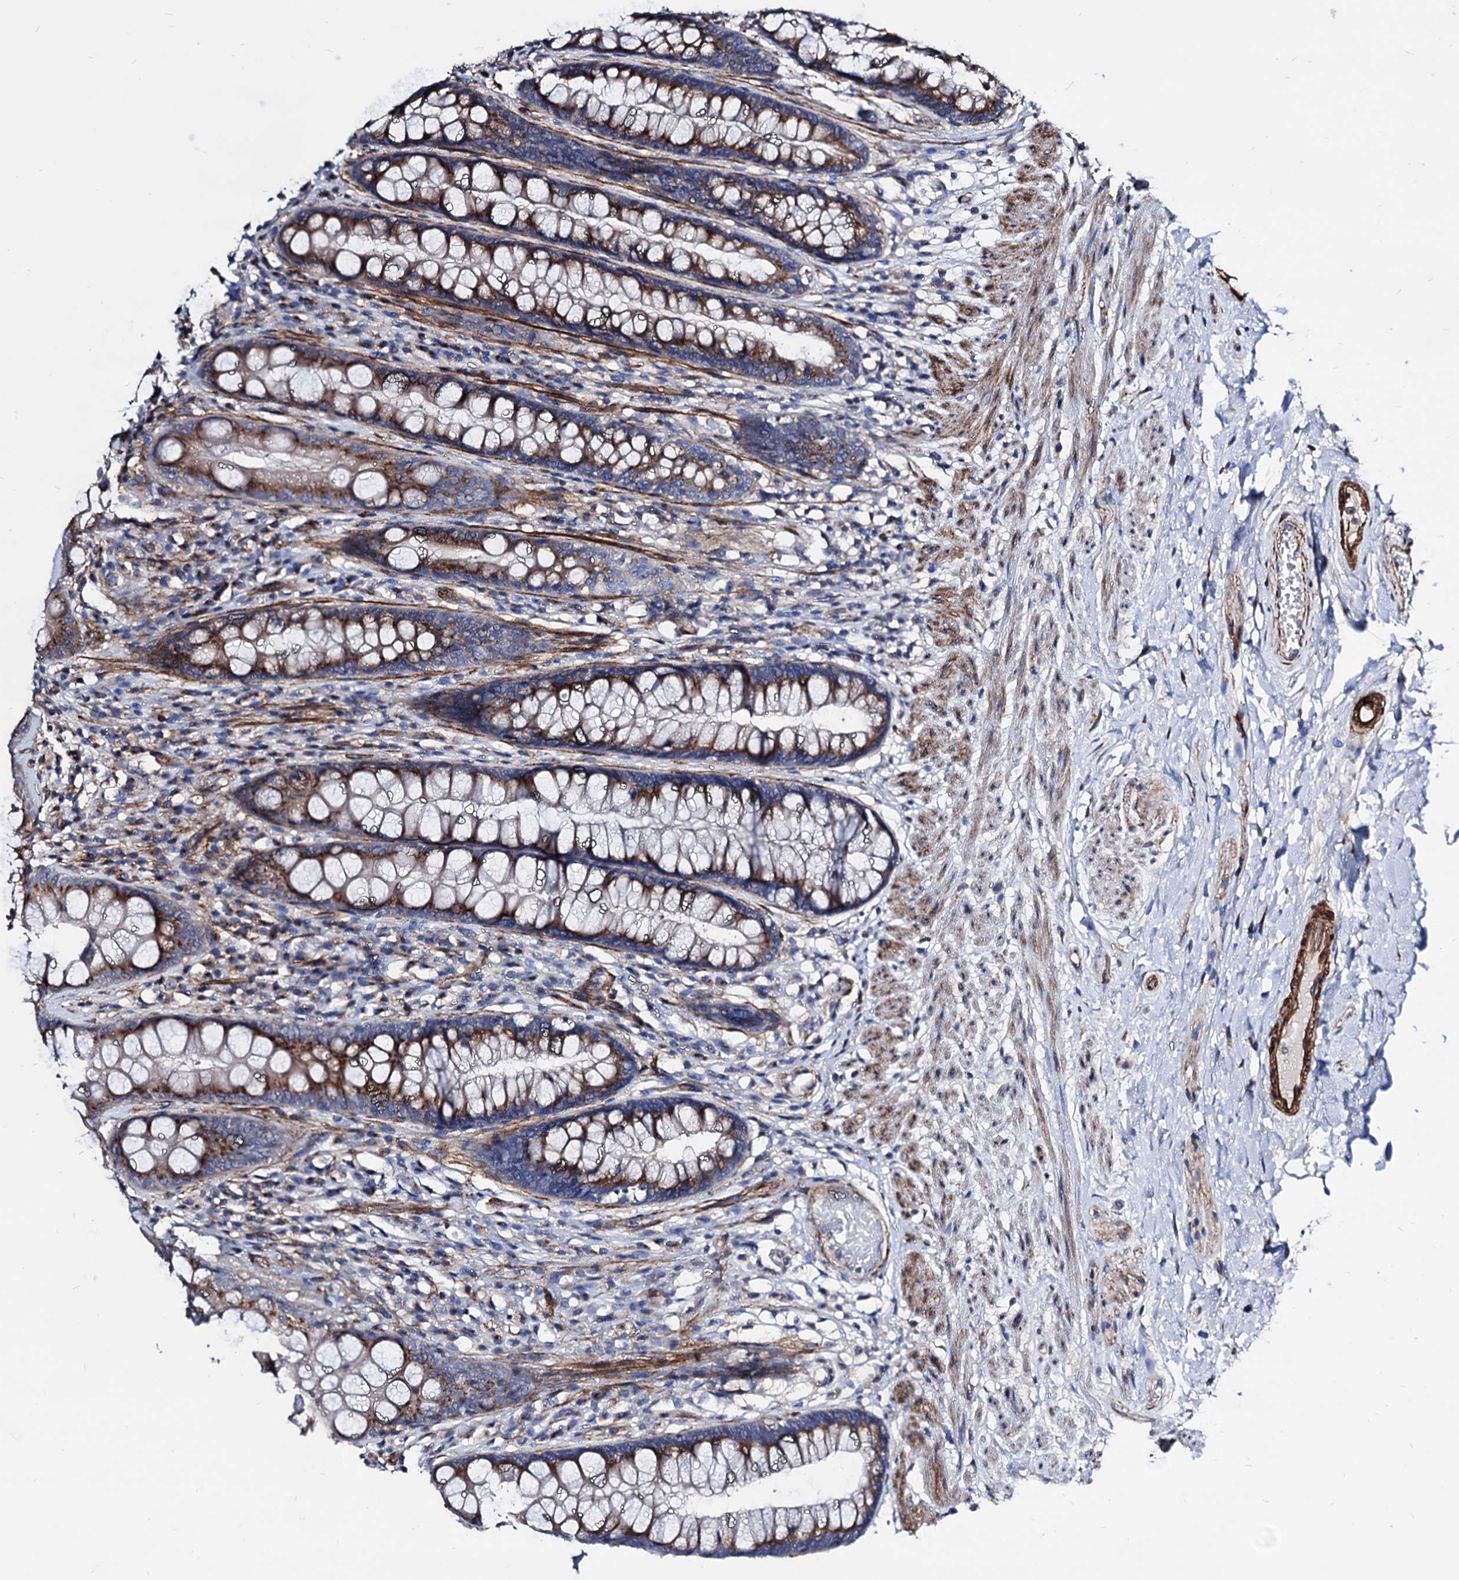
{"staining": {"intensity": "moderate", "quantity": ">75%", "location": "cytoplasmic/membranous"}, "tissue": "rectum", "cell_type": "Glandular cells", "image_type": "normal", "snomed": [{"axis": "morphology", "description": "Normal tissue, NOS"}, {"axis": "topography", "description": "Rectum"}], "caption": "Moderate cytoplasmic/membranous expression for a protein is seen in approximately >75% of glandular cells of normal rectum using immunohistochemistry (IHC).", "gene": "WDR11", "patient": {"sex": "male", "age": 74}}